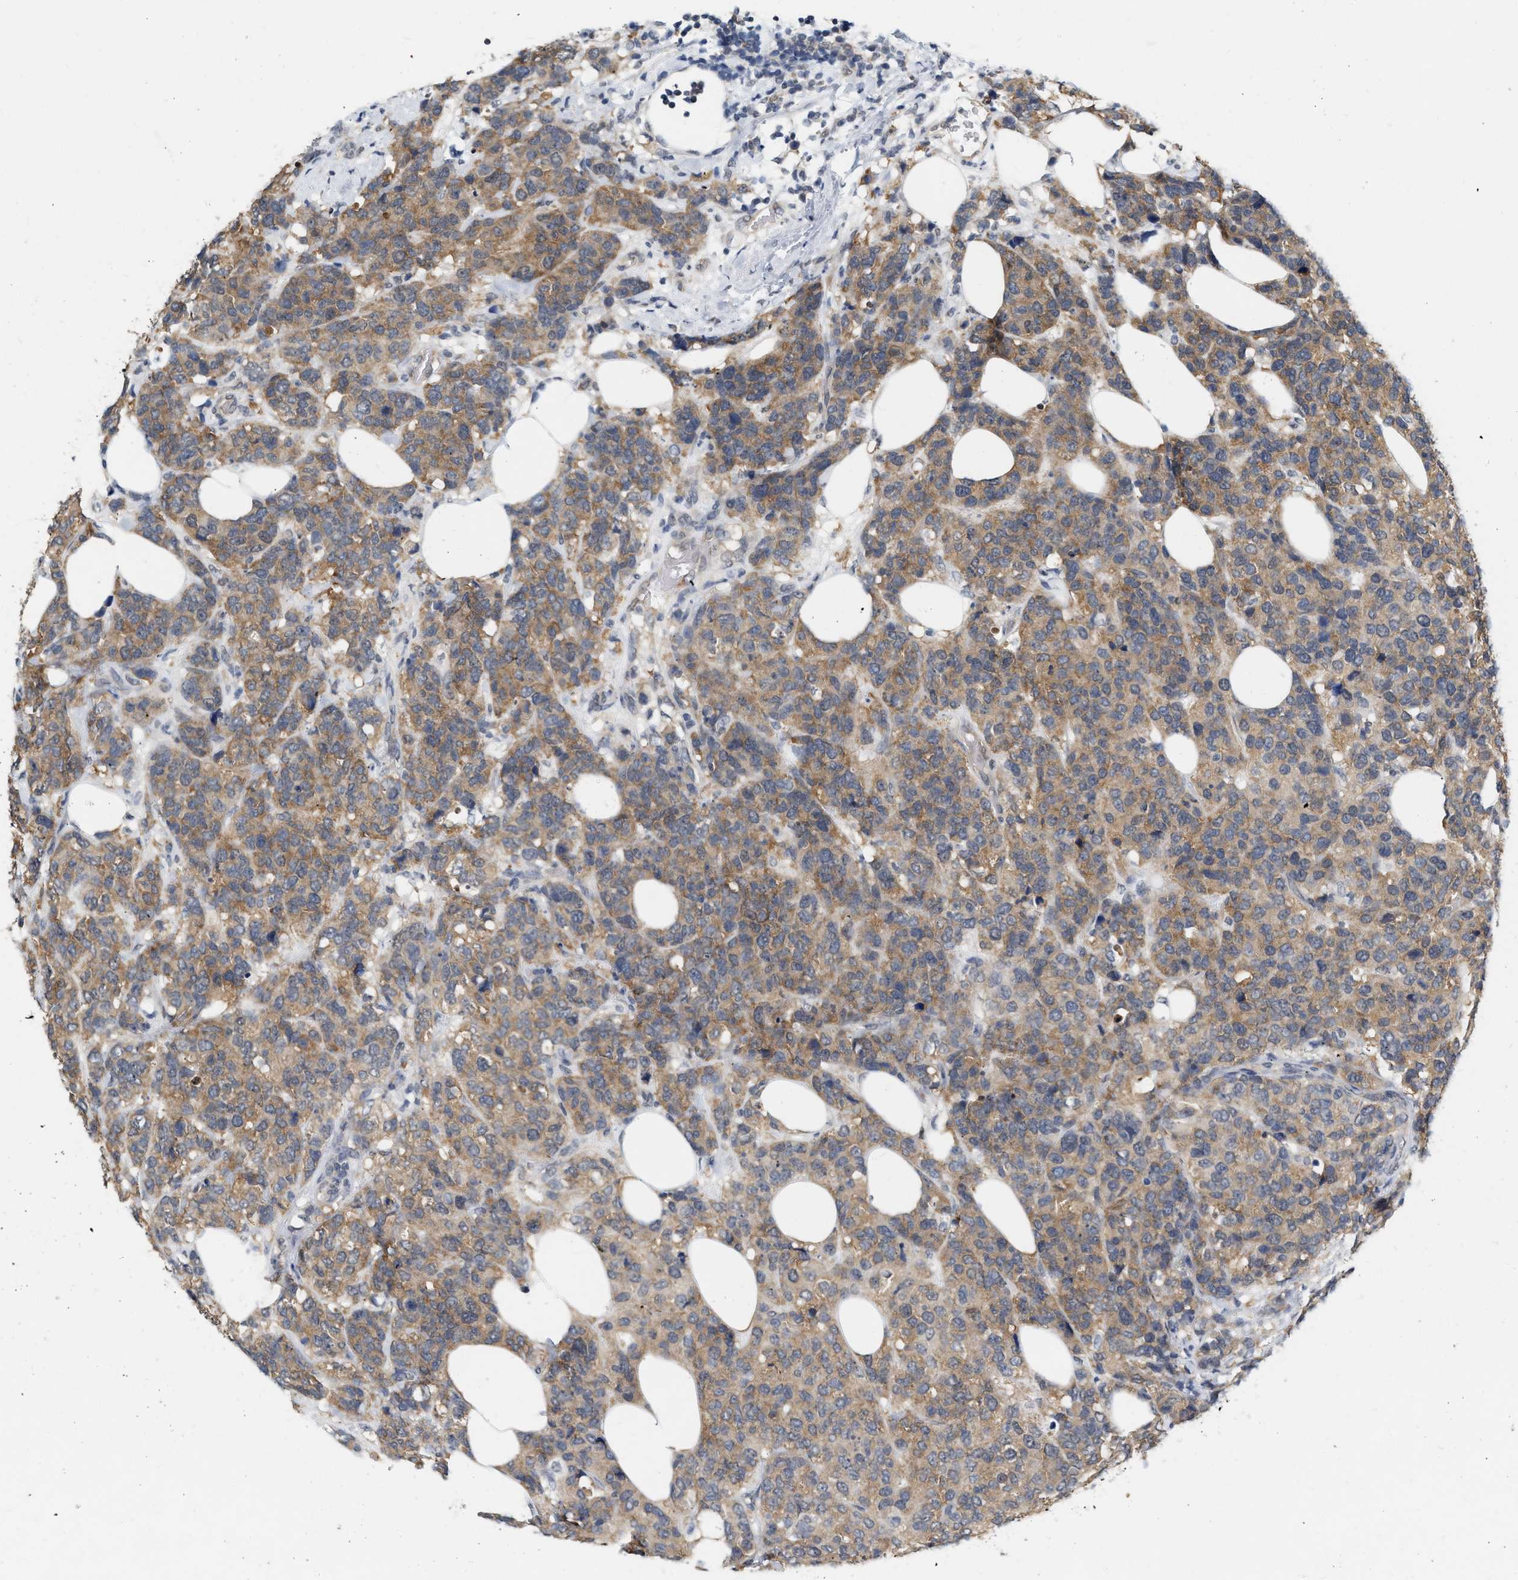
{"staining": {"intensity": "moderate", "quantity": ">75%", "location": "cytoplasmic/membranous"}, "tissue": "breast cancer", "cell_type": "Tumor cells", "image_type": "cancer", "snomed": [{"axis": "morphology", "description": "Lobular carcinoma"}, {"axis": "topography", "description": "Breast"}], "caption": "Protein staining shows moderate cytoplasmic/membranous positivity in approximately >75% of tumor cells in breast lobular carcinoma.", "gene": "RUVBL1", "patient": {"sex": "female", "age": 59}}